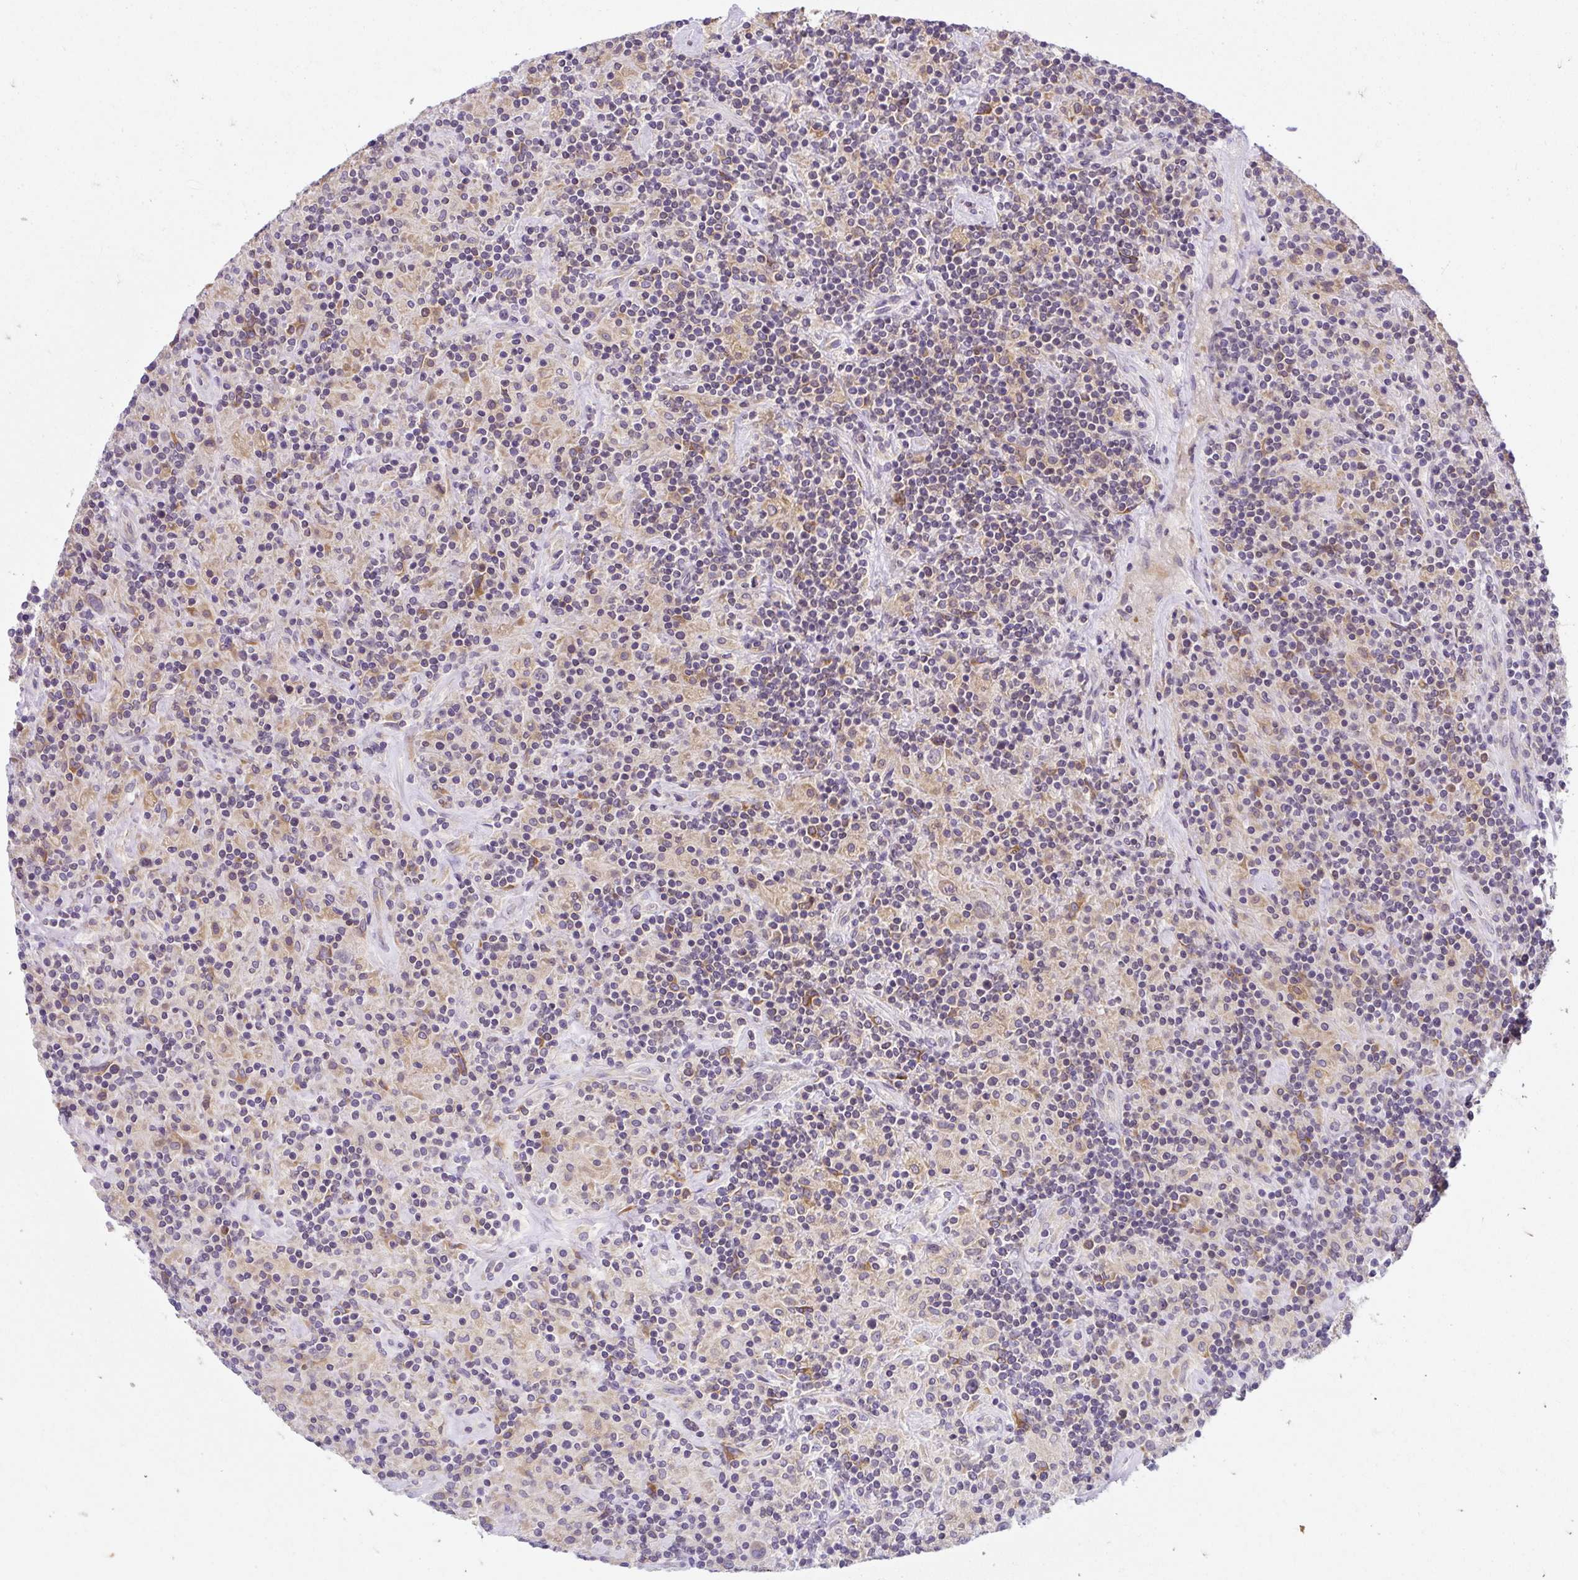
{"staining": {"intensity": "negative", "quantity": "none", "location": "none"}, "tissue": "lymphoma", "cell_type": "Tumor cells", "image_type": "cancer", "snomed": [{"axis": "morphology", "description": "Hodgkin's disease, NOS"}, {"axis": "topography", "description": "Lymph node"}], "caption": "Lymphoma was stained to show a protein in brown. There is no significant expression in tumor cells.", "gene": "CYP20A1", "patient": {"sex": "male", "age": 70}}